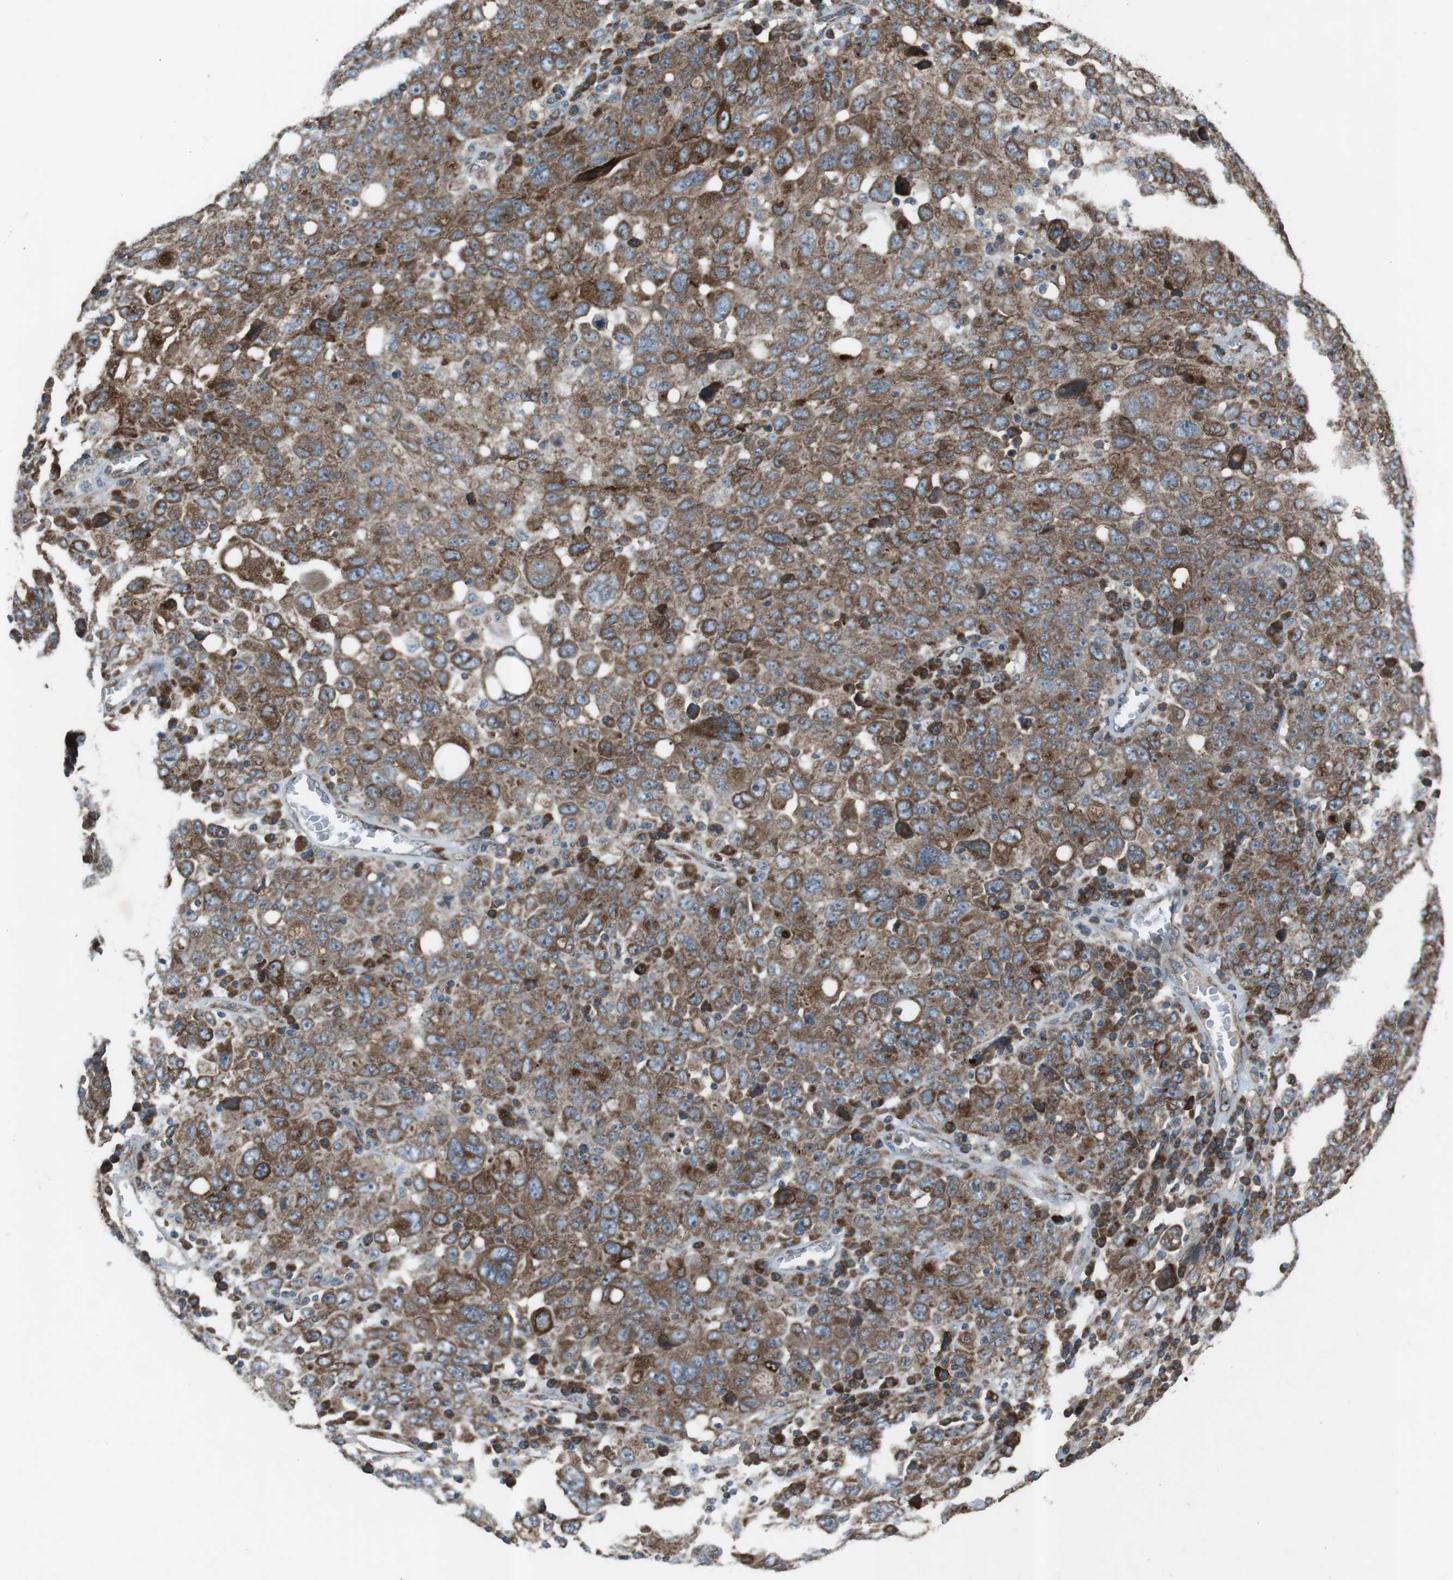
{"staining": {"intensity": "moderate", "quantity": ">75%", "location": "cytoplasmic/membranous"}, "tissue": "ovarian cancer", "cell_type": "Tumor cells", "image_type": "cancer", "snomed": [{"axis": "morphology", "description": "Carcinoma, endometroid"}, {"axis": "topography", "description": "Ovary"}], "caption": "This histopathology image displays IHC staining of ovarian endometroid carcinoma, with medium moderate cytoplasmic/membranous positivity in about >75% of tumor cells.", "gene": "SLC41A1", "patient": {"sex": "female", "age": 62}}